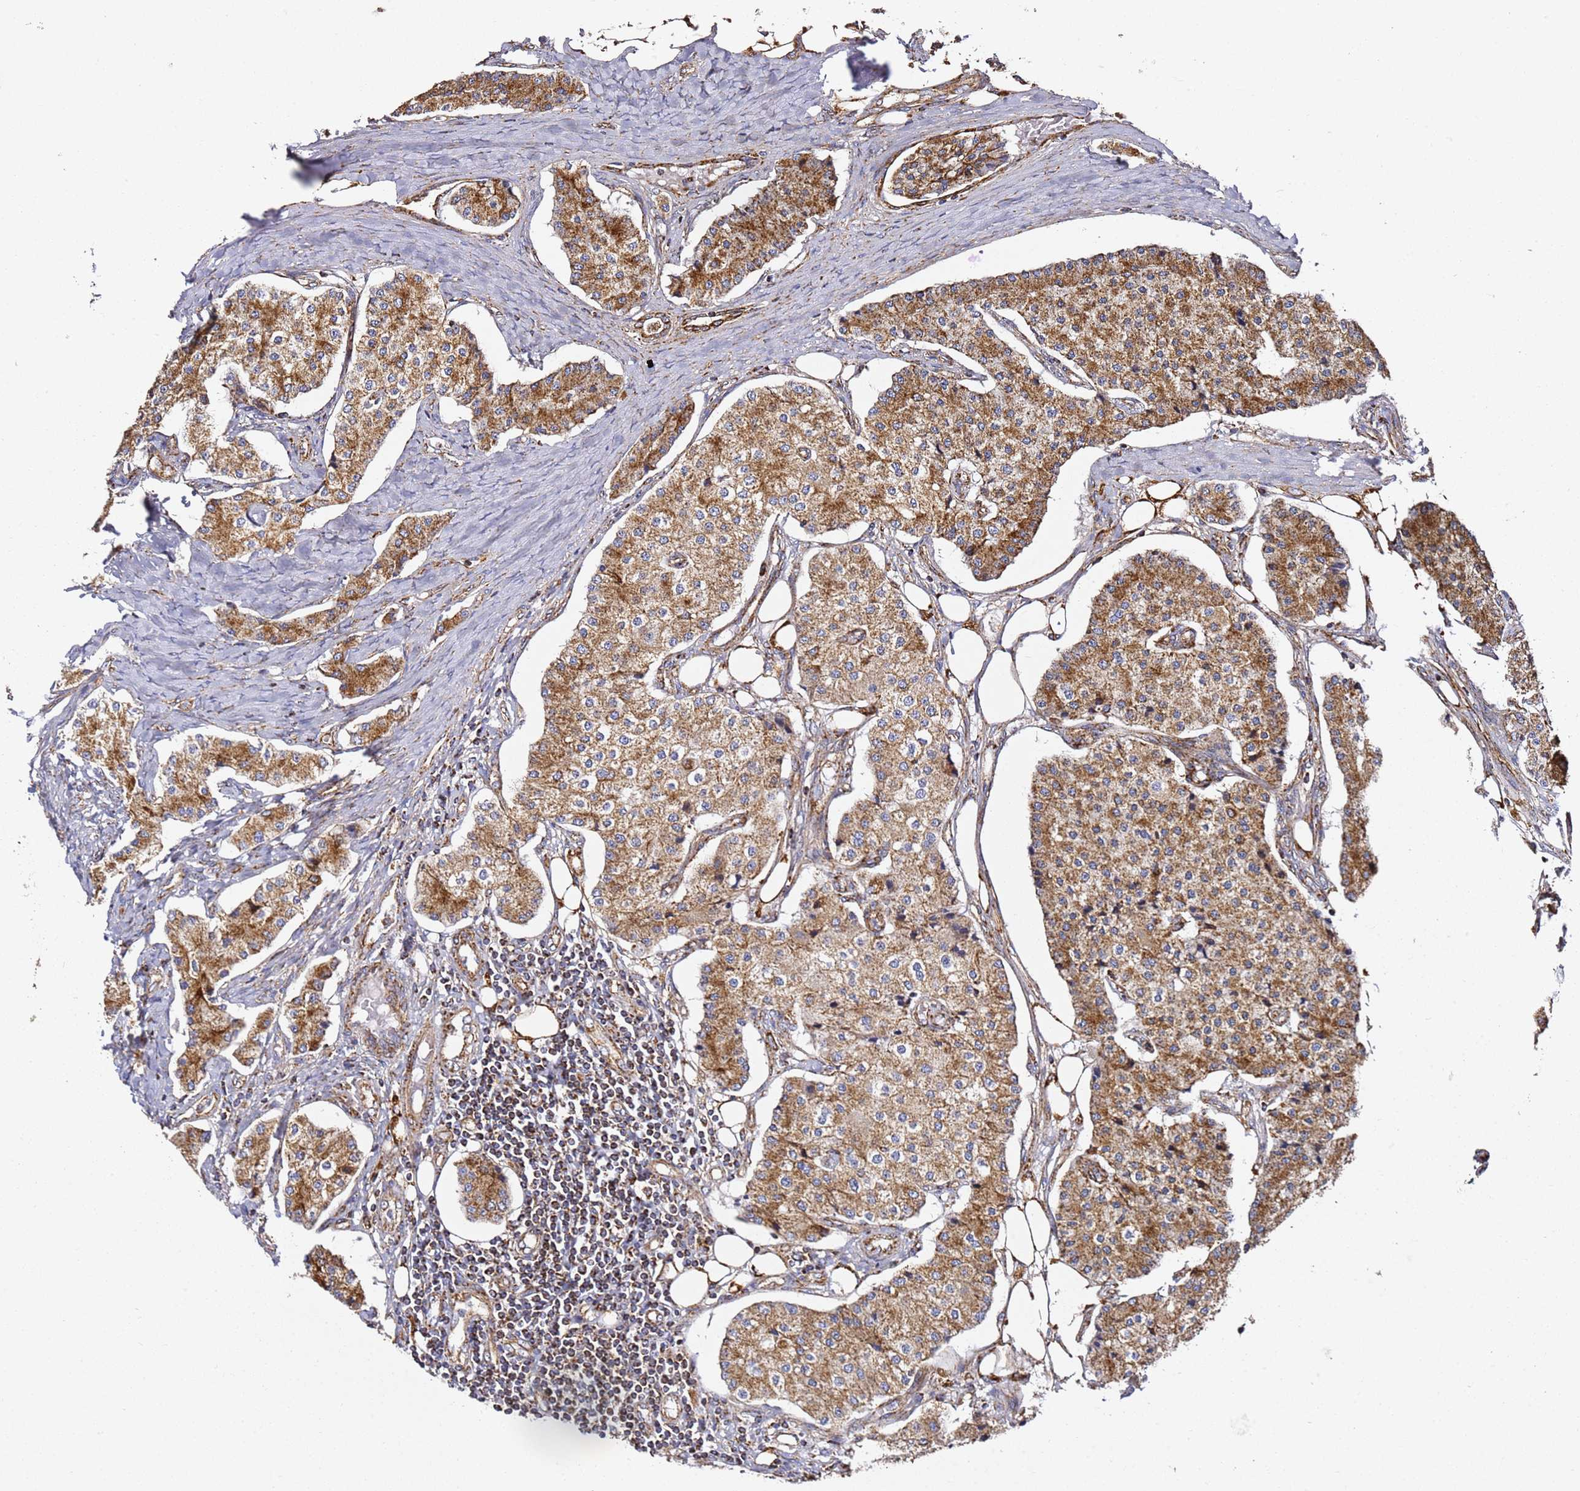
{"staining": {"intensity": "strong", "quantity": ">75%", "location": "cytoplasmic/membranous"}, "tissue": "carcinoid", "cell_type": "Tumor cells", "image_type": "cancer", "snomed": [{"axis": "morphology", "description": "Carcinoid, malignant, NOS"}, {"axis": "topography", "description": "Colon"}], "caption": "Immunohistochemistry (DAB) staining of carcinoid (malignant) shows strong cytoplasmic/membranous protein staining in about >75% of tumor cells. Immunohistochemistry stains the protein in brown and the nuclei are stained blue.", "gene": "NDUFA3", "patient": {"sex": "female", "age": 52}}